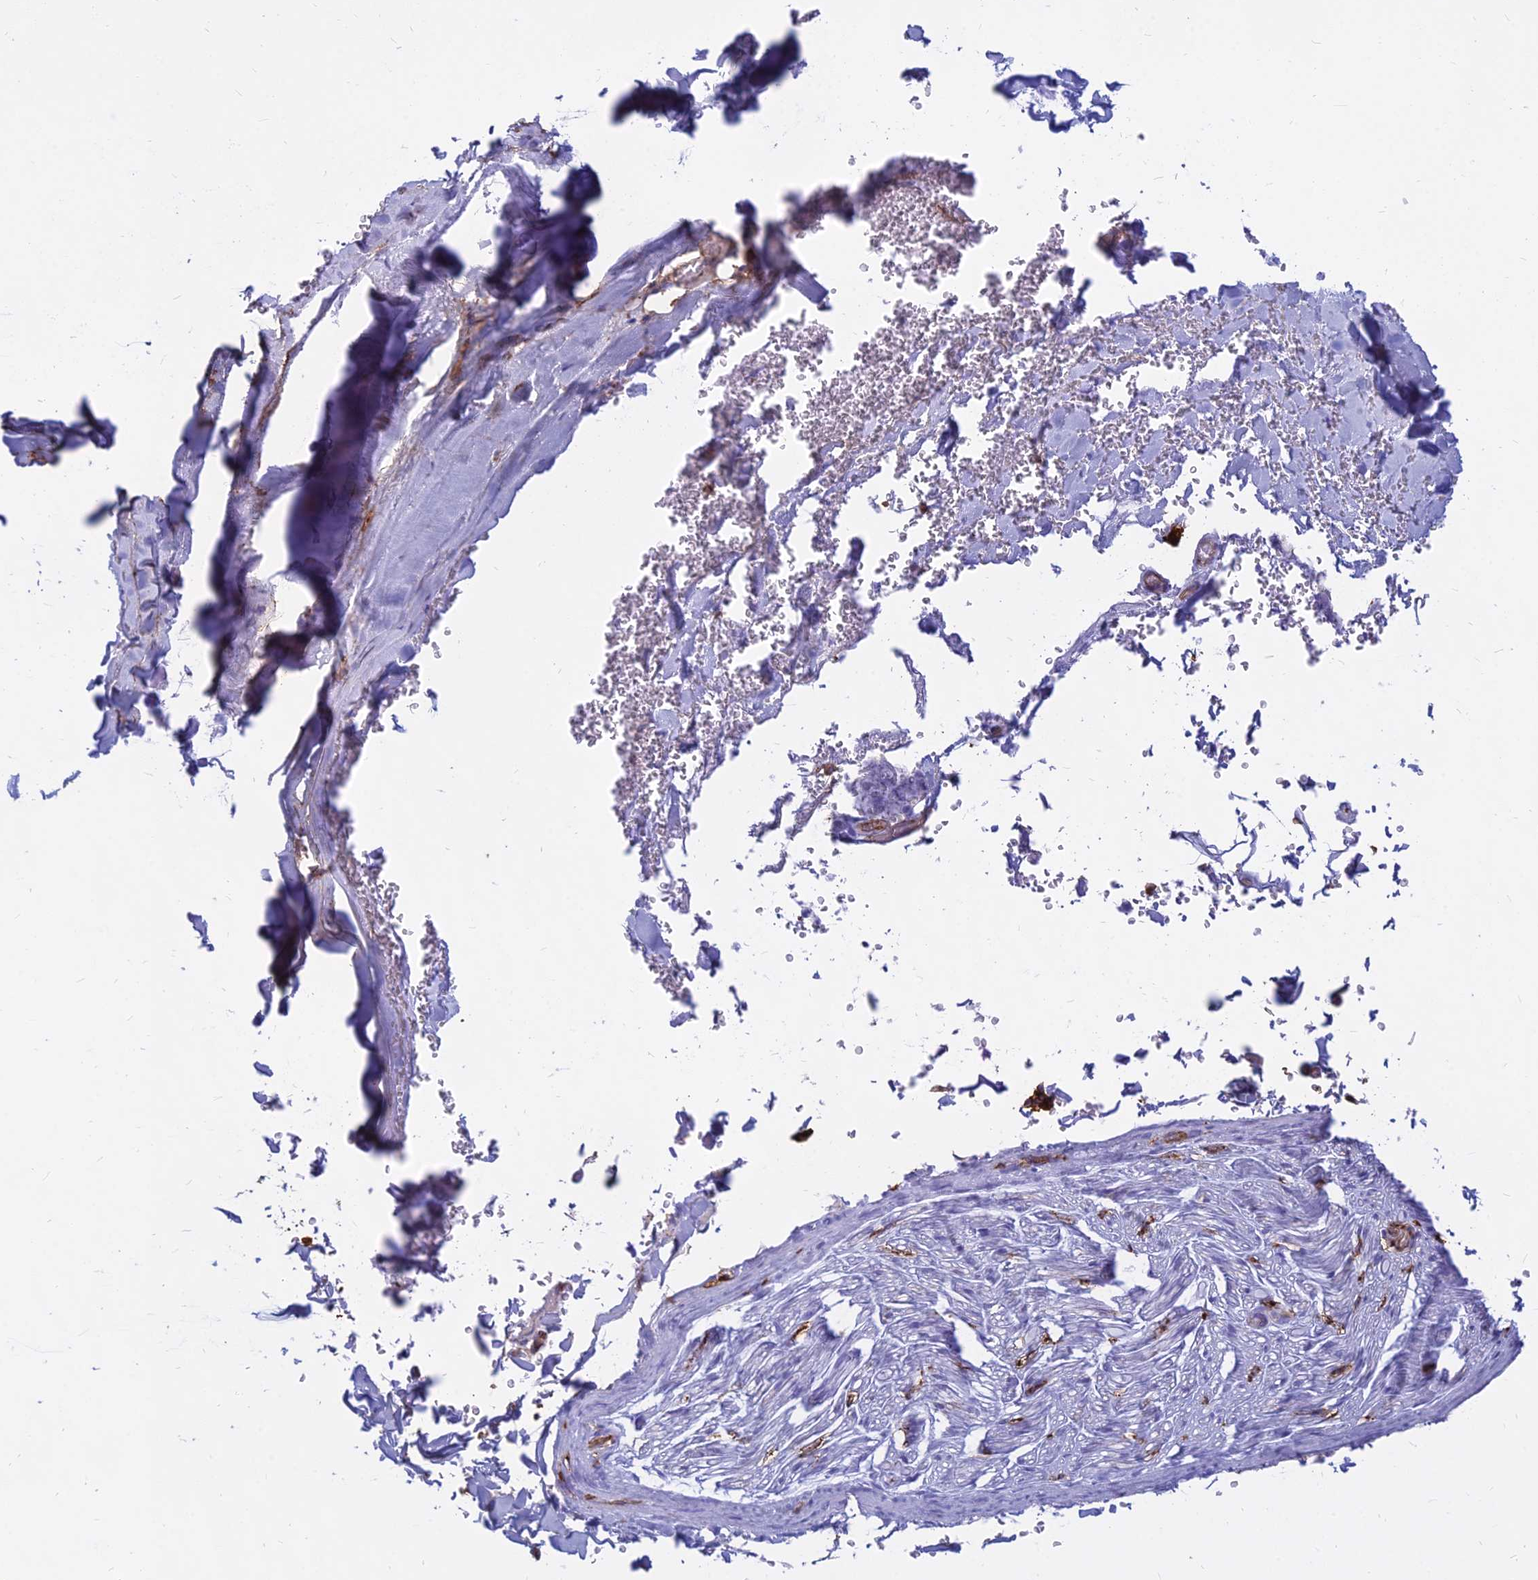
{"staining": {"intensity": "negative", "quantity": "none", "location": "none"}, "tissue": "adipose tissue", "cell_type": "Adipocytes", "image_type": "normal", "snomed": [{"axis": "morphology", "description": "Normal tissue, NOS"}, {"axis": "topography", "description": "Cartilage tissue"}], "caption": "The immunohistochemistry photomicrograph has no significant positivity in adipocytes of adipose tissue. The staining was performed using DAB to visualize the protein expression in brown, while the nuclei were stained in blue with hematoxylin (Magnification: 20x).", "gene": "HLA", "patient": {"sex": "female", "age": 63}}